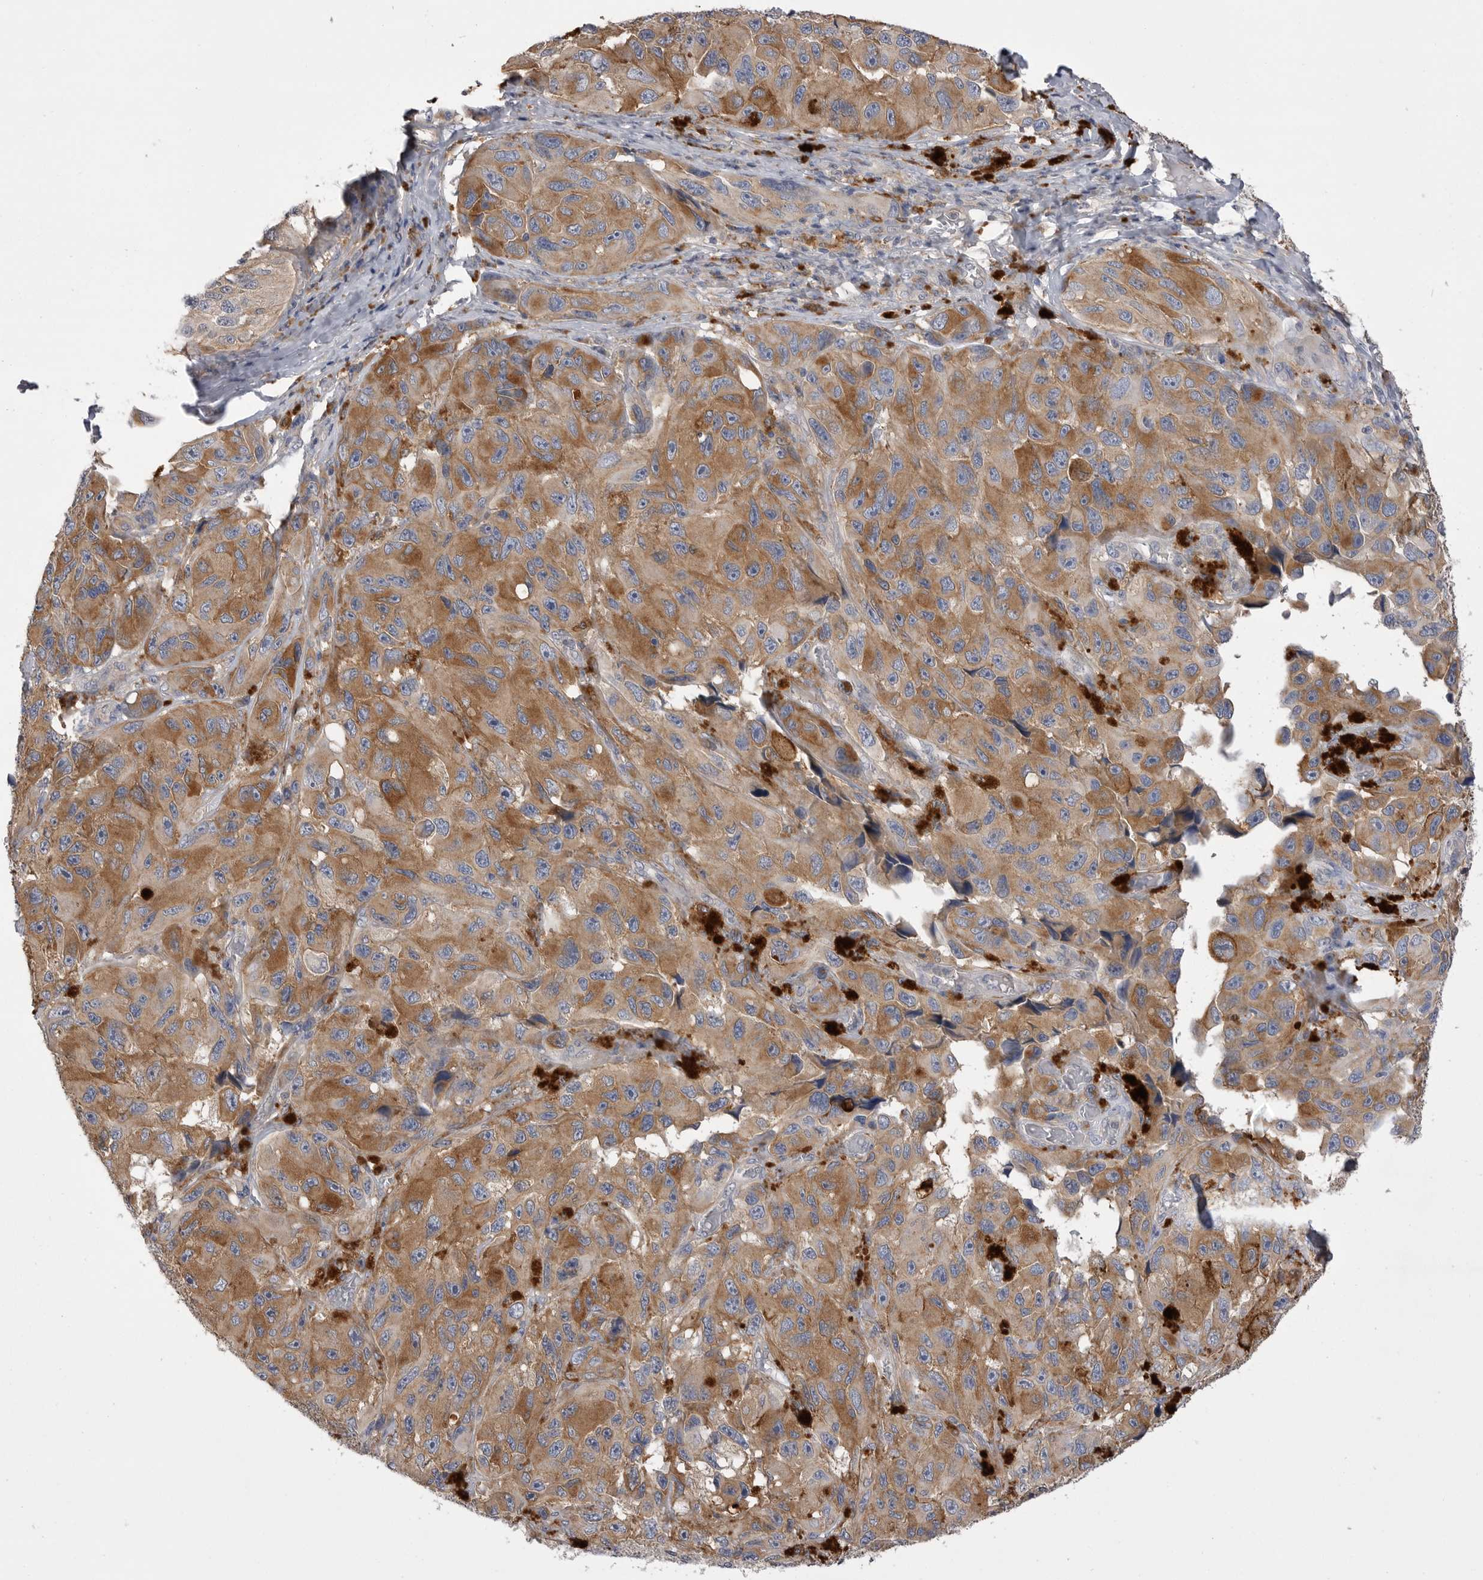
{"staining": {"intensity": "moderate", "quantity": ">75%", "location": "cytoplasmic/membranous"}, "tissue": "melanoma", "cell_type": "Tumor cells", "image_type": "cancer", "snomed": [{"axis": "morphology", "description": "Malignant melanoma, NOS"}, {"axis": "topography", "description": "Skin"}], "caption": "Malignant melanoma stained with a protein marker exhibits moderate staining in tumor cells.", "gene": "VAC14", "patient": {"sex": "female", "age": 73}}